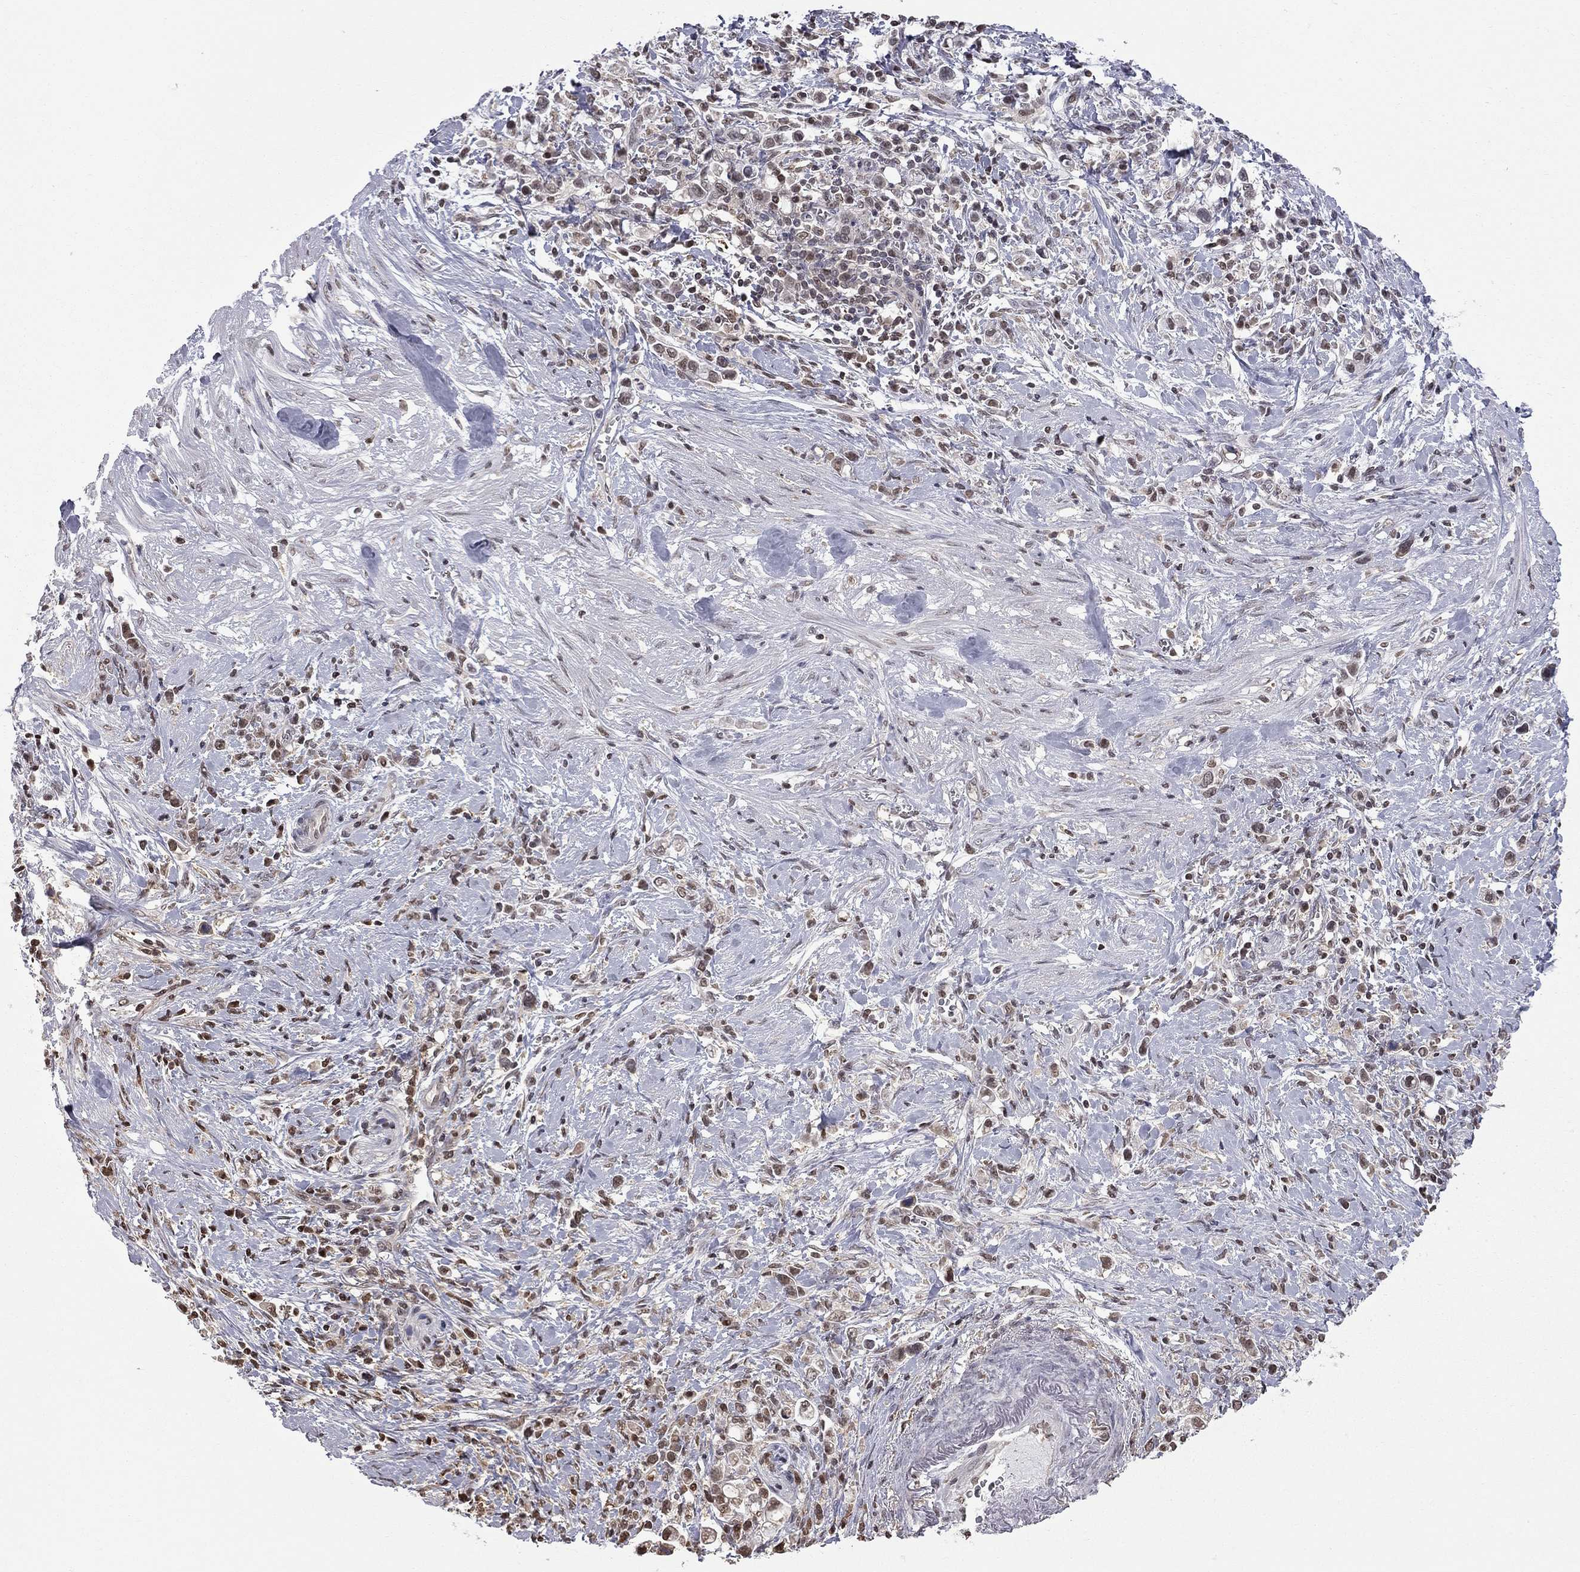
{"staining": {"intensity": "moderate", "quantity": "<25%", "location": "nuclear"}, "tissue": "stomach cancer", "cell_type": "Tumor cells", "image_type": "cancer", "snomed": [{"axis": "morphology", "description": "Adenocarcinoma, NOS"}, {"axis": "topography", "description": "Stomach"}], "caption": "Immunohistochemistry (DAB (3,3'-diaminobenzidine)) staining of stomach adenocarcinoma exhibits moderate nuclear protein expression in approximately <25% of tumor cells.", "gene": "RFWD3", "patient": {"sex": "male", "age": 63}}